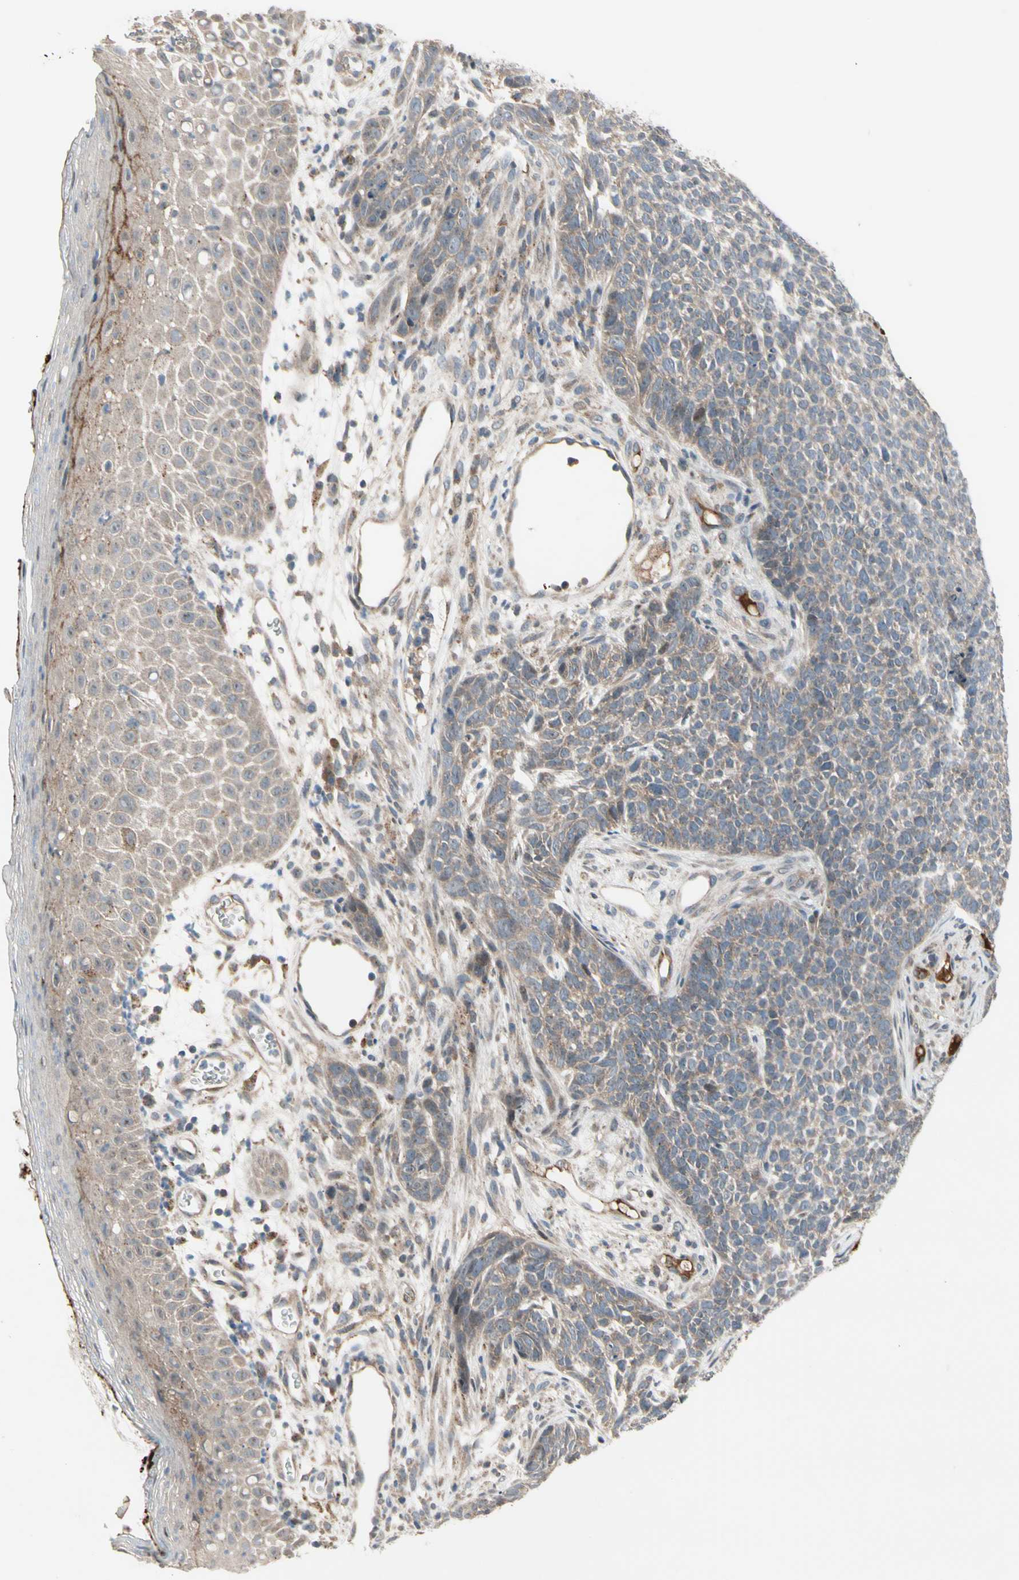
{"staining": {"intensity": "weak", "quantity": ">75%", "location": "cytoplasmic/membranous"}, "tissue": "skin cancer", "cell_type": "Tumor cells", "image_type": "cancer", "snomed": [{"axis": "morphology", "description": "Basal cell carcinoma"}, {"axis": "topography", "description": "Skin"}], "caption": "Skin cancer was stained to show a protein in brown. There is low levels of weak cytoplasmic/membranous expression in about >75% of tumor cells. (DAB (3,3'-diaminobenzidine) = brown stain, brightfield microscopy at high magnification).", "gene": "SNX29", "patient": {"sex": "female", "age": 84}}